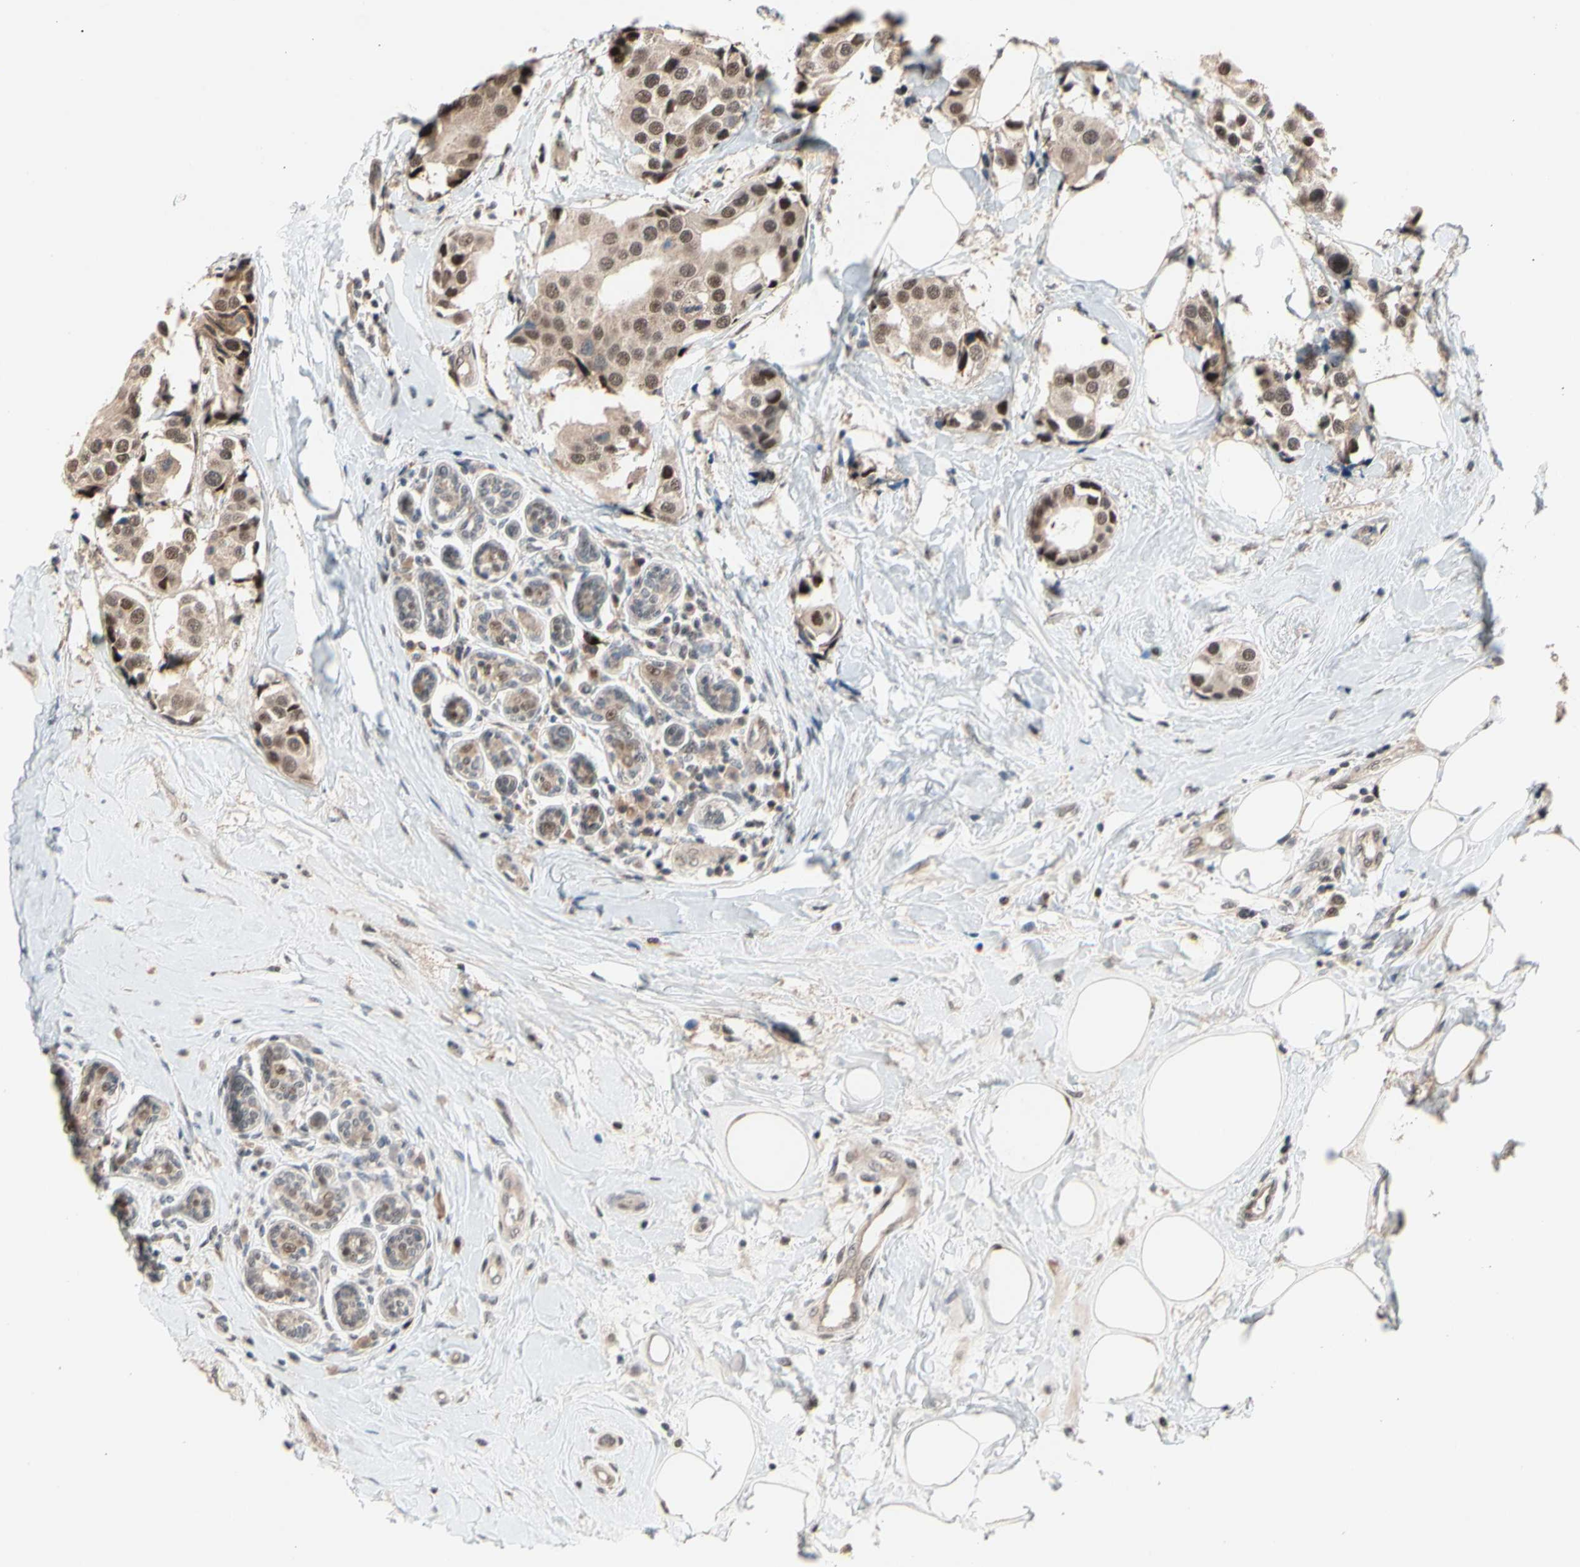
{"staining": {"intensity": "moderate", "quantity": ">75%", "location": "cytoplasmic/membranous,nuclear"}, "tissue": "breast cancer", "cell_type": "Tumor cells", "image_type": "cancer", "snomed": [{"axis": "morphology", "description": "Normal tissue, NOS"}, {"axis": "morphology", "description": "Duct carcinoma"}, {"axis": "topography", "description": "Breast"}], "caption": "This photomicrograph shows IHC staining of human breast cancer, with medium moderate cytoplasmic/membranous and nuclear positivity in approximately >75% of tumor cells.", "gene": "NGEF", "patient": {"sex": "female", "age": 39}}